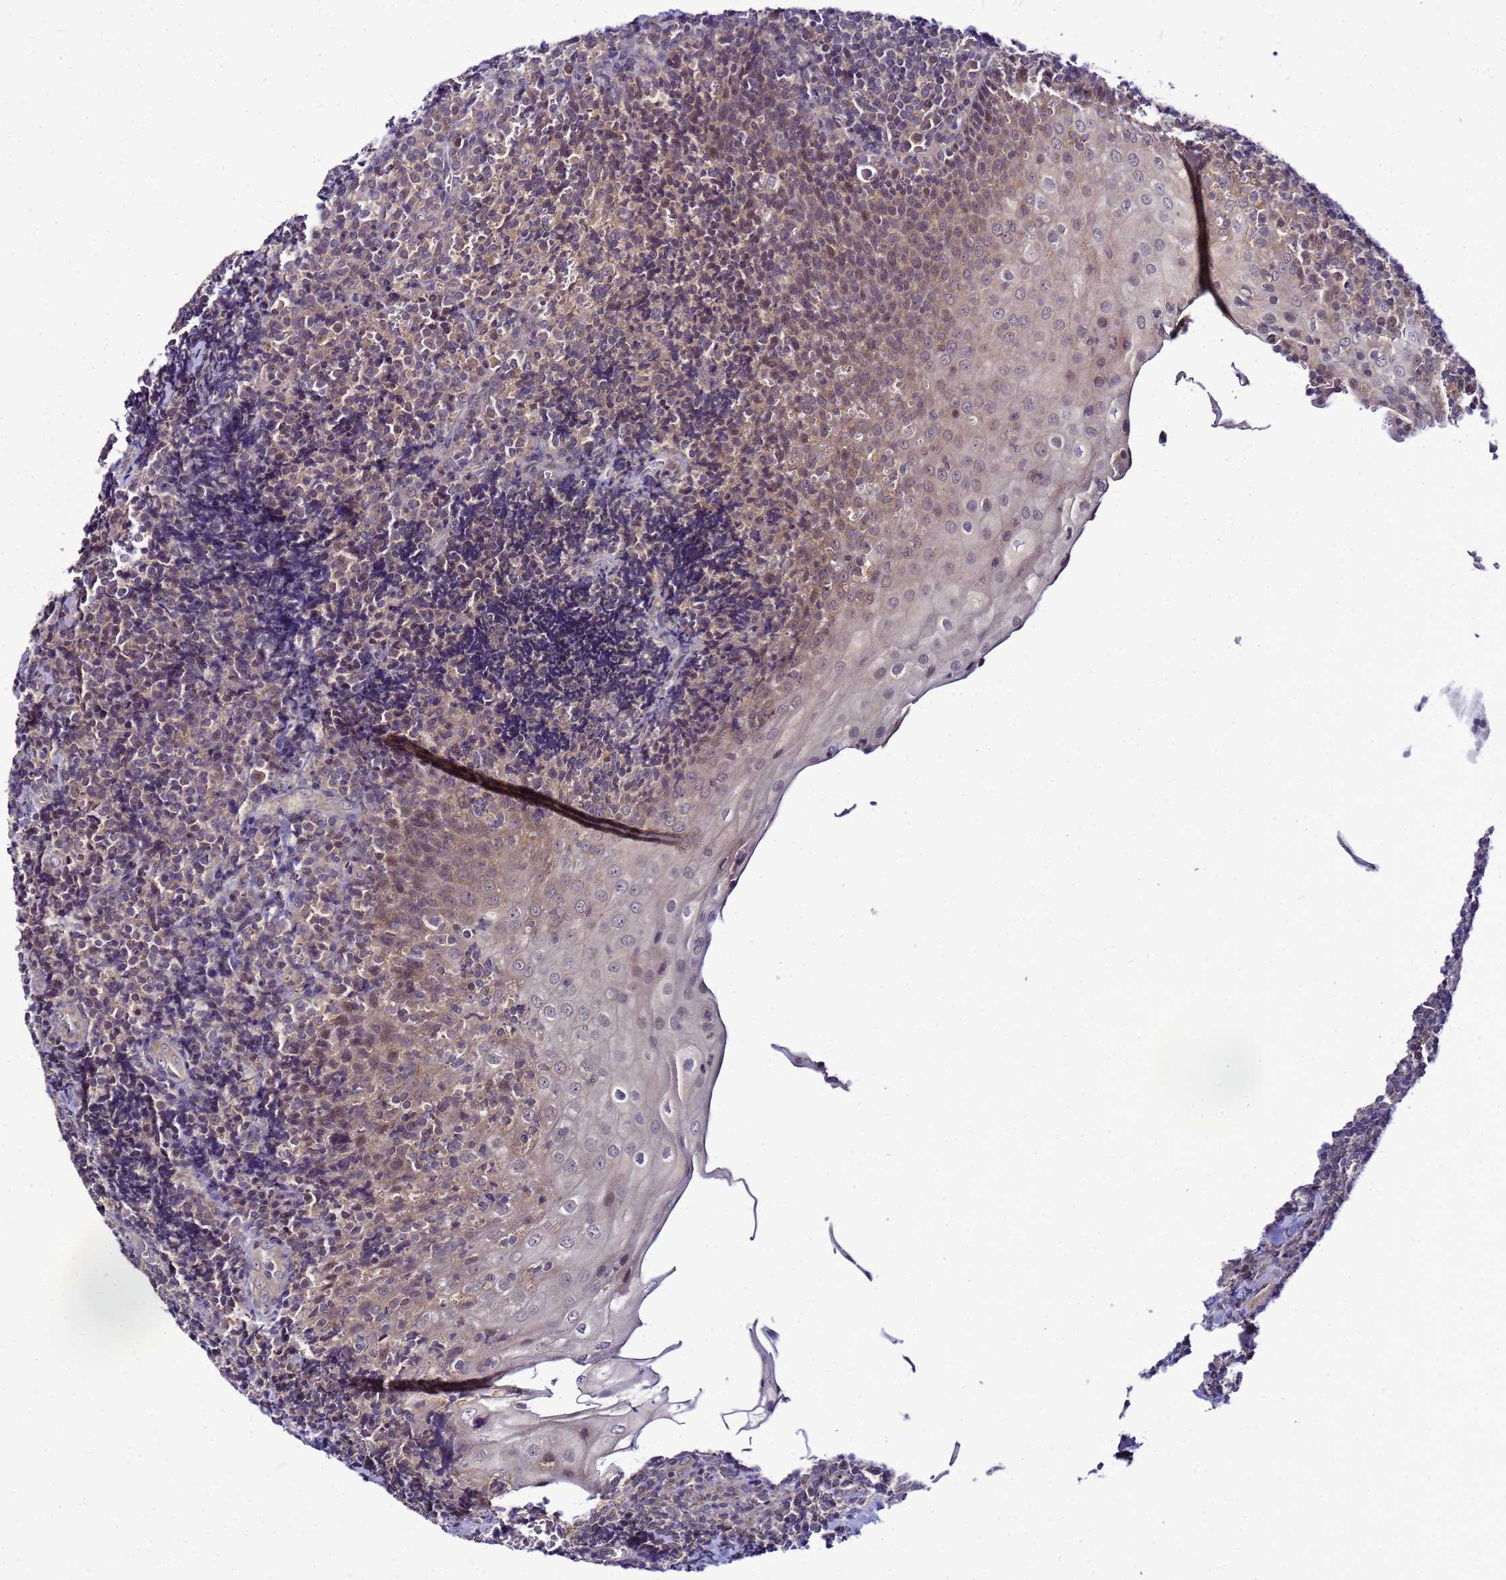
{"staining": {"intensity": "negative", "quantity": "none", "location": "none"}, "tissue": "tonsil", "cell_type": "Germinal center cells", "image_type": "normal", "snomed": [{"axis": "morphology", "description": "Normal tissue, NOS"}, {"axis": "topography", "description": "Tonsil"}], "caption": "Micrograph shows no protein staining in germinal center cells of benign tonsil. (Stains: DAB IHC with hematoxylin counter stain, Microscopy: brightfield microscopy at high magnification).", "gene": "SAT1", "patient": {"sex": "male", "age": 27}}